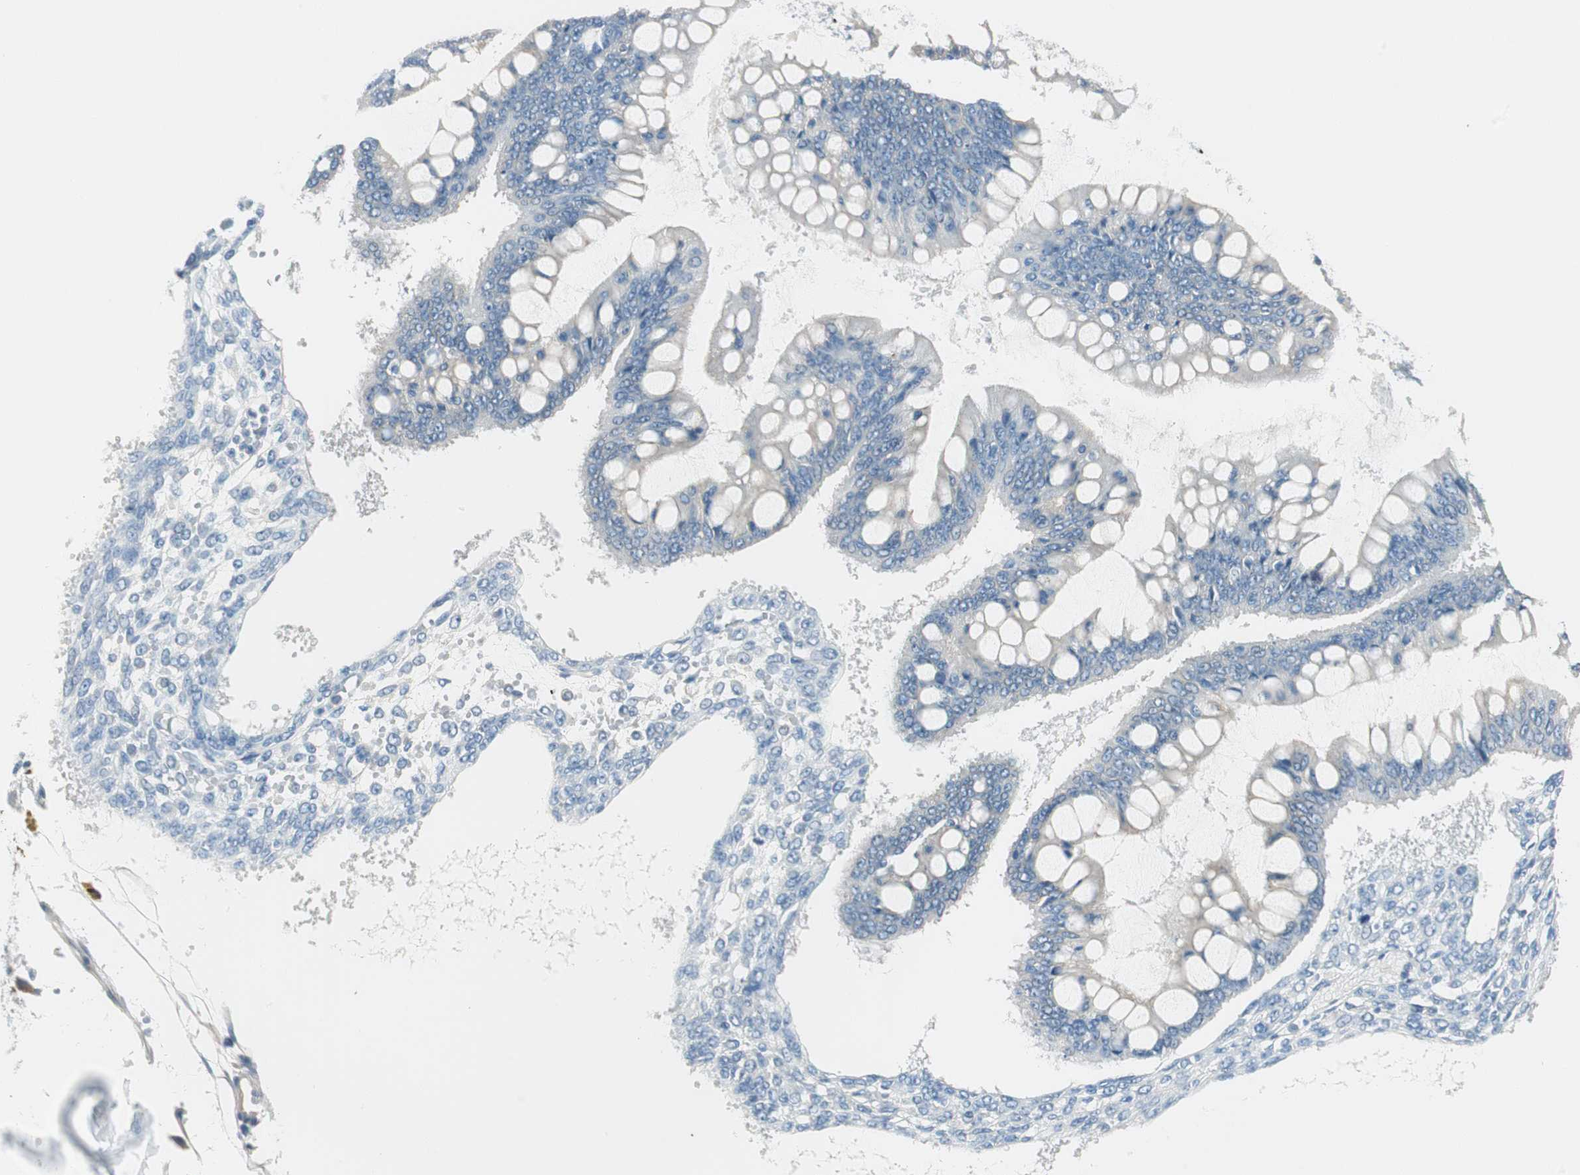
{"staining": {"intensity": "negative", "quantity": "none", "location": "none"}, "tissue": "ovarian cancer", "cell_type": "Tumor cells", "image_type": "cancer", "snomed": [{"axis": "morphology", "description": "Cystadenocarcinoma, mucinous, NOS"}, {"axis": "topography", "description": "Ovary"}], "caption": "IHC photomicrograph of mucinous cystadenocarcinoma (ovarian) stained for a protein (brown), which displays no staining in tumor cells.", "gene": "GNAO1", "patient": {"sex": "female", "age": 73}}